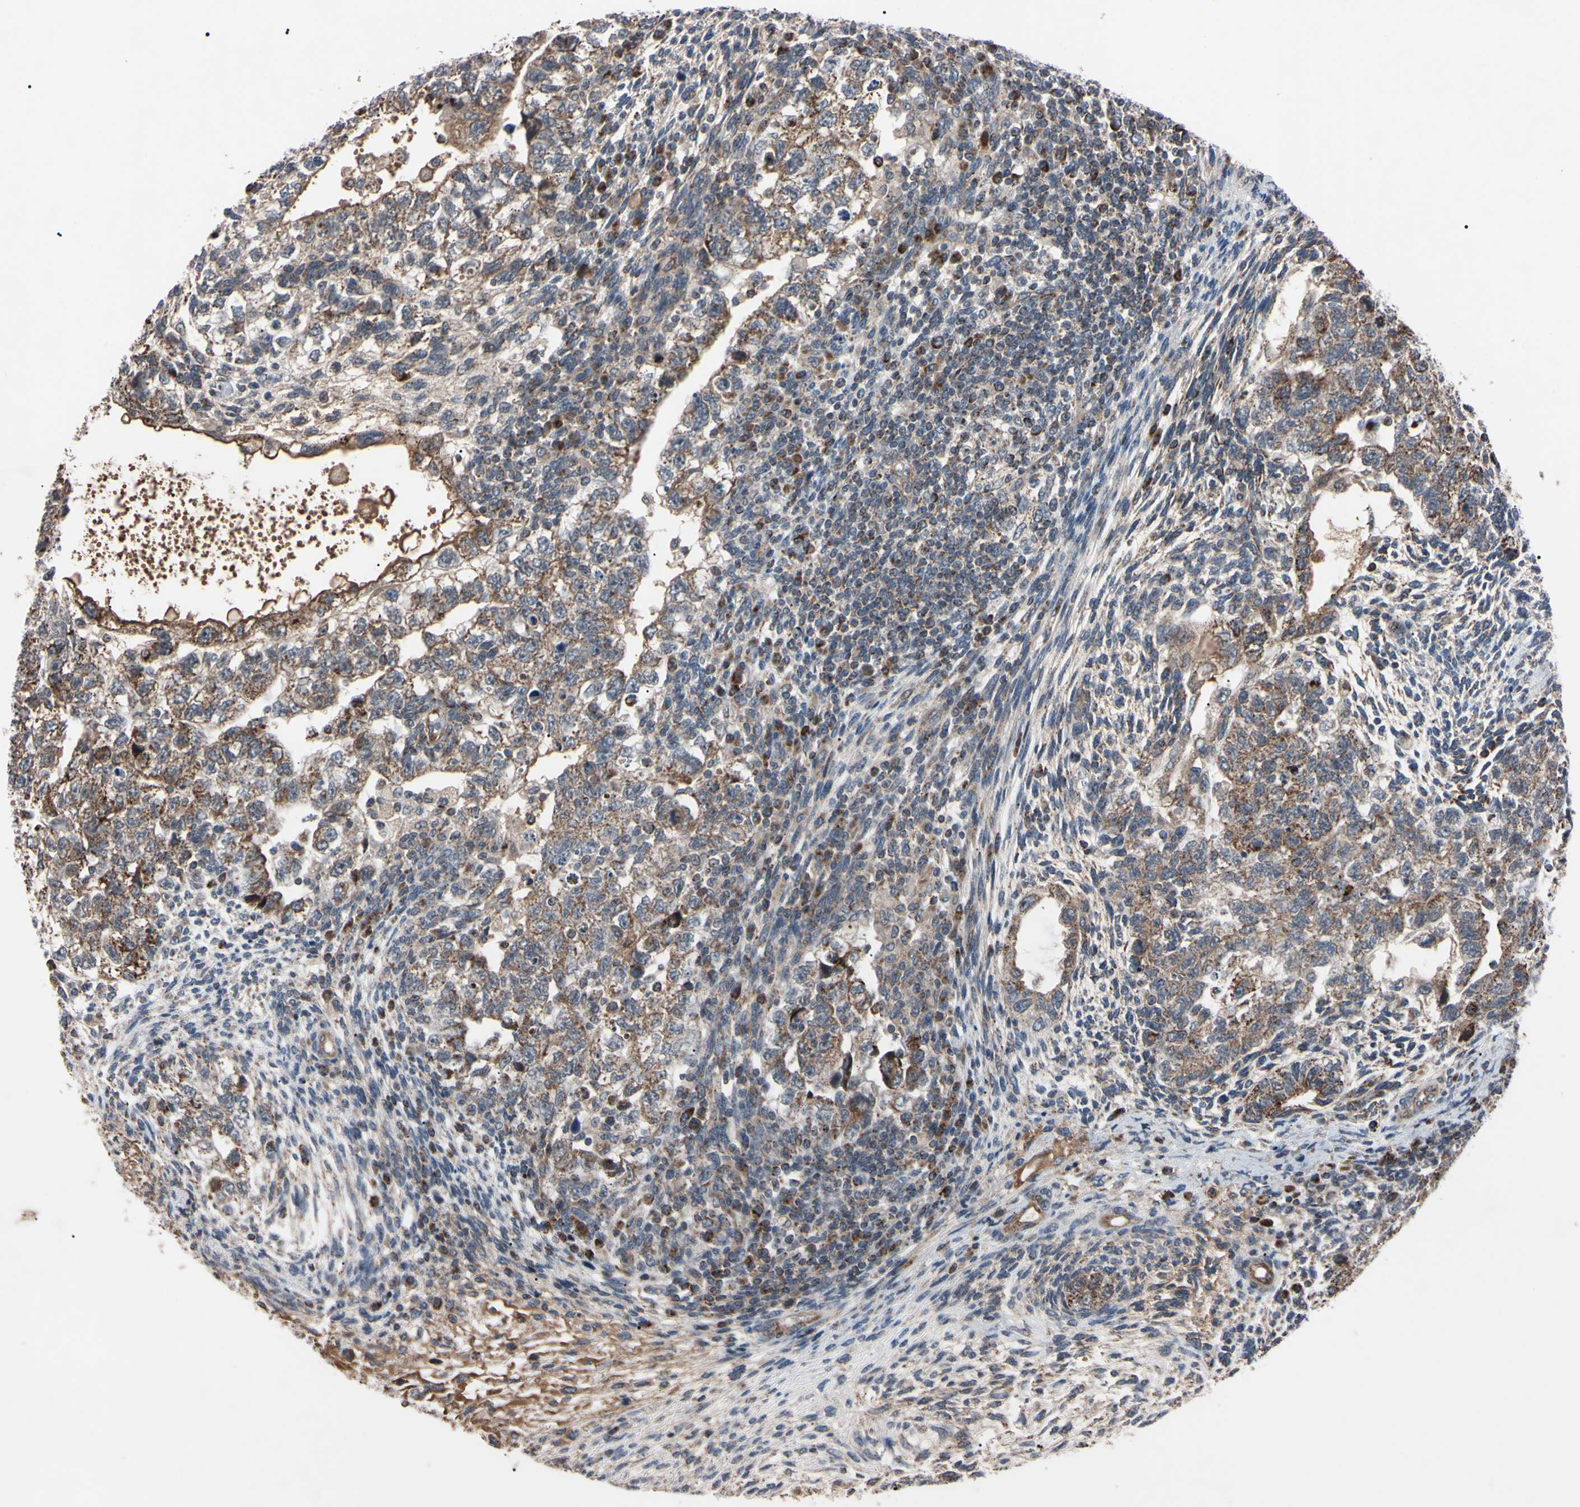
{"staining": {"intensity": "moderate", "quantity": "25%-75%", "location": "cytoplasmic/membranous"}, "tissue": "testis cancer", "cell_type": "Tumor cells", "image_type": "cancer", "snomed": [{"axis": "morphology", "description": "Normal tissue, NOS"}, {"axis": "morphology", "description": "Carcinoma, Embryonal, NOS"}, {"axis": "topography", "description": "Testis"}], "caption": "A brown stain highlights moderate cytoplasmic/membranous staining of a protein in human embryonal carcinoma (testis) tumor cells. Immunohistochemistry stains the protein of interest in brown and the nuclei are stained blue.", "gene": "TNFRSF1A", "patient": {"sex": "male", "age": 36}}